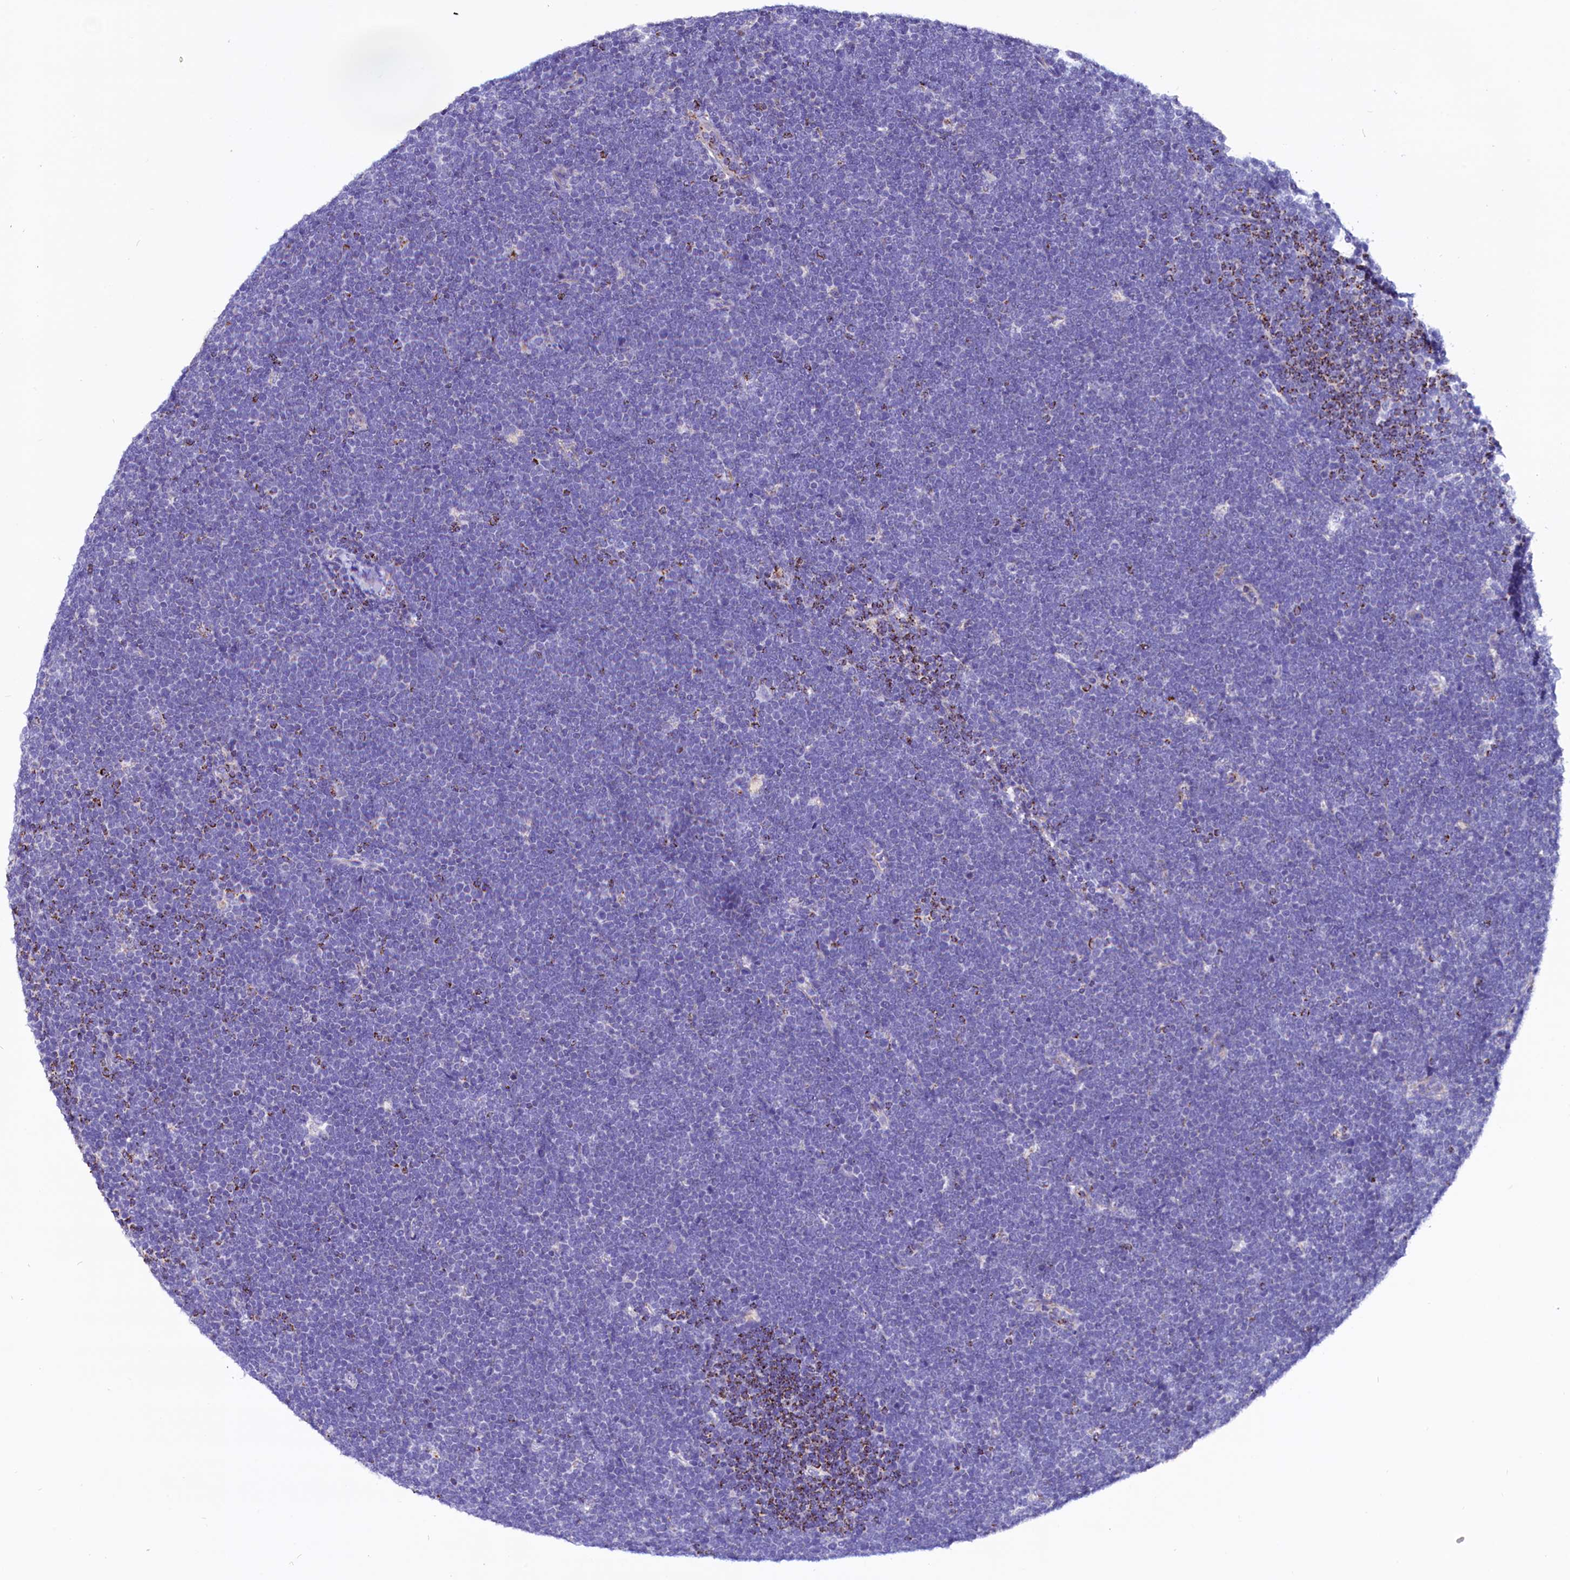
{"staining": {"intensity": "moderate", "quantity": "<25%", "location": "cytoplasmic/membranous"}, "tissue": "lymphoma", "cell_type": "Tumor cells", "image_type": "cancer", "snomed": [{"axis": "morphology", "description": "Malignant lymphoma, non-Hodgkin's type, High grade"}, {"axis": "topography", "description": "Lymph node"}], "caption": "High-grade malignant lymphoma, non-Hodgkin's type stained with DAB (3,3'-diaminobenzidine) immunohistochemistry reveals low levels of moderate cytoplasmic/membranous expression in approximately <25% of tumor cells.", "gene": "ABAT", "patient": {"sex": "male", "age": 13}}